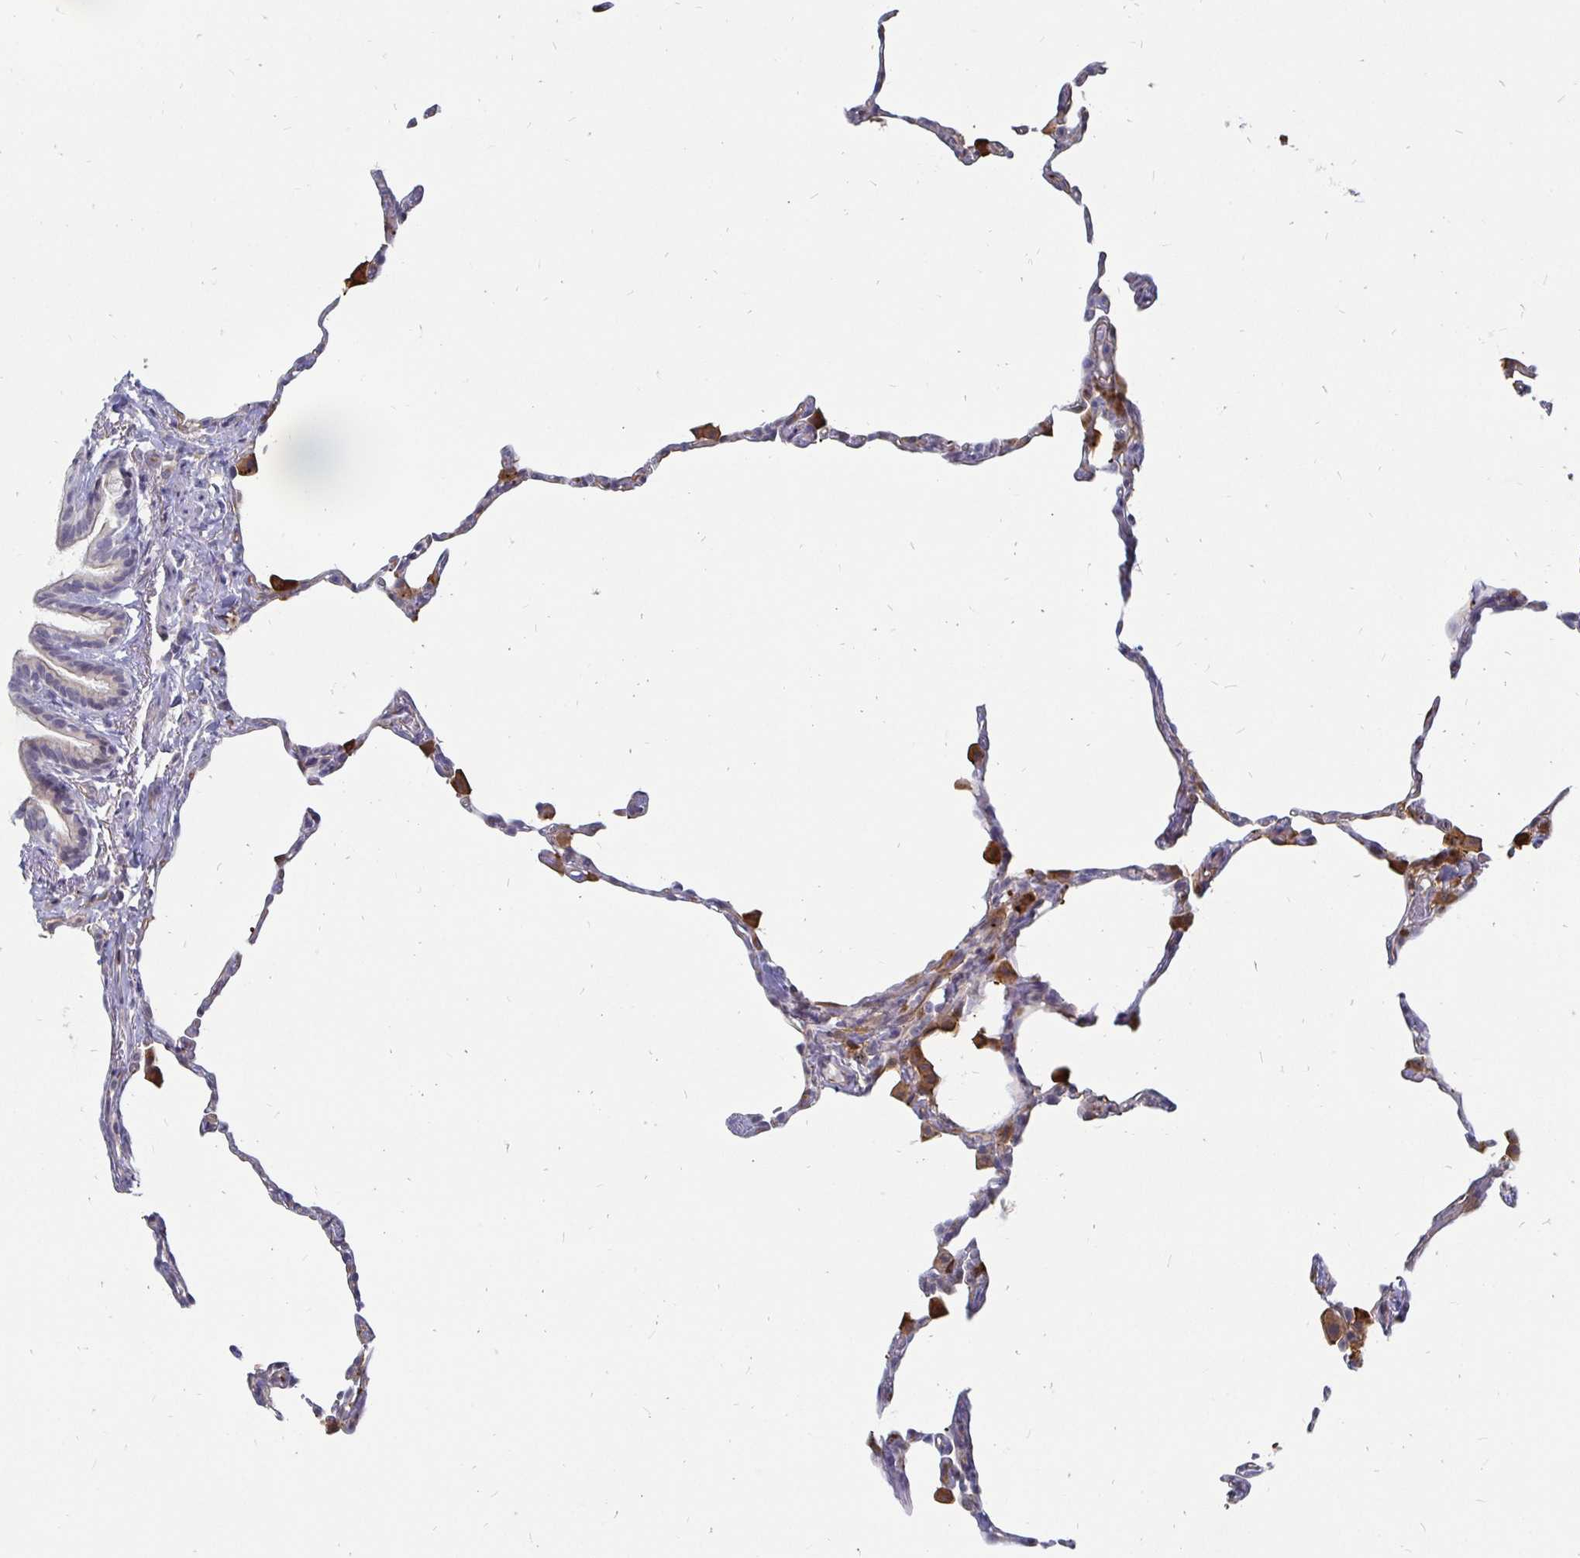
{"staining": {"intensity": "moderate", "quantity": "<25%", "location": "cytoplasmic/membranous"}, "tissue": "lung", "cell_type": "Alveolar cells", "image_type": "normal", "snomed": [{"axis": "morphology", "description": "Normal tissue, NOS"}, {"axis": "topography", "description": "Lung"}], "caption": "Lung stained for a protein reveals moderate cytoplasmic/membranous positivity in alveolar cells. The staining was performed using DAB (3,3'-diaminobenzidine) to visualize the protein expression in brown, while the nuclei were stained in blue with hematoxylin (Magnification: 20x).", "gene": "CCDC85A", "patient": {"sex": "female", "age": 57}}